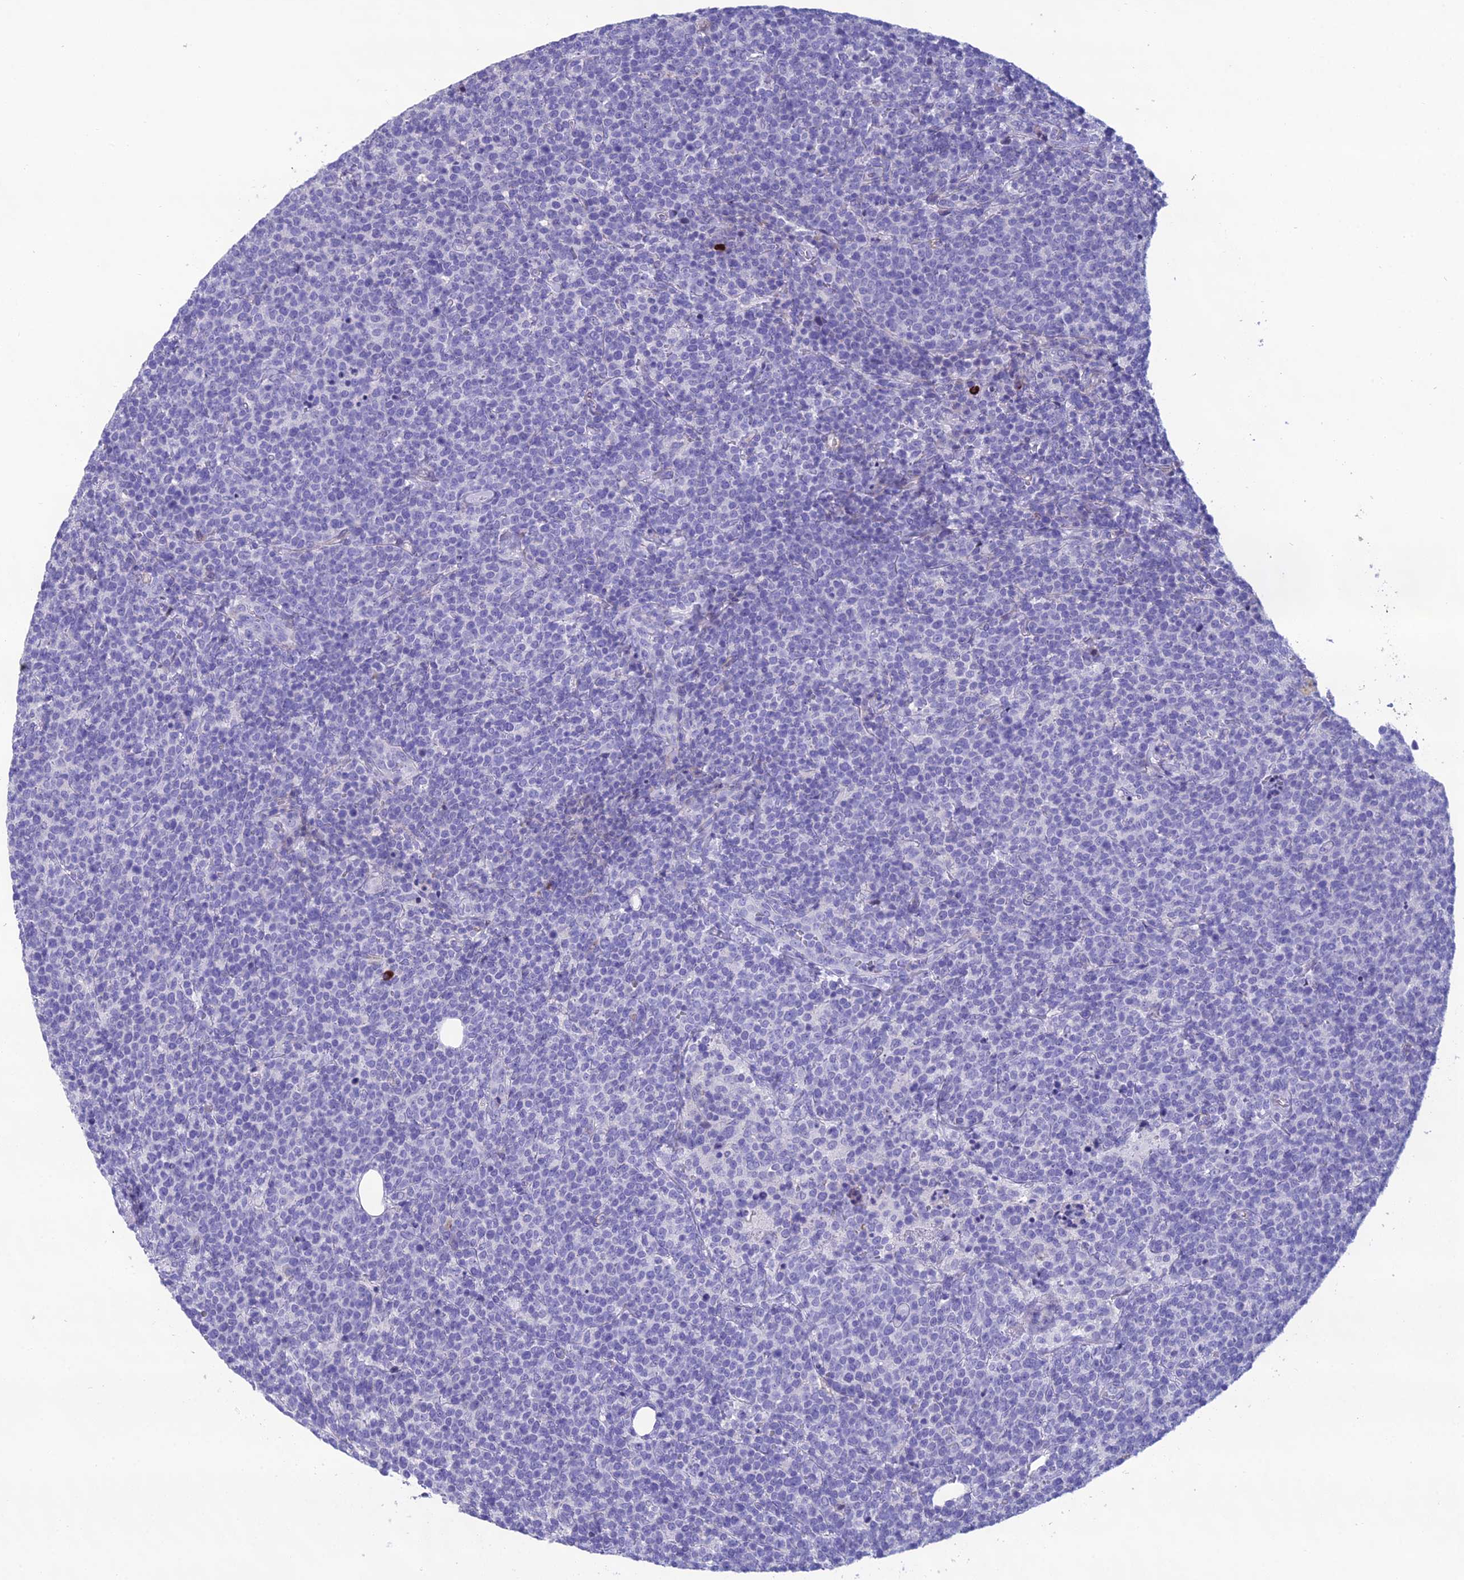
{"staining": {"intensity": "negative", "quantity": "none", "location": "none"}, "tissue": "lymphoma", "cell_type": "Tumor cells", "image_type": "cancer", "snomed": [{"axis": "morphology", "description": "Malignant lymphoma, non-Hodgkin's type, High grade"}, {"axis": "topography", "description": "Lymph node"}], "caption": "Tumor cells are negative for brown protein staining in lymphoma.", "gene": "OR56B1", "patient": {"sex": "male", "age": 61}}